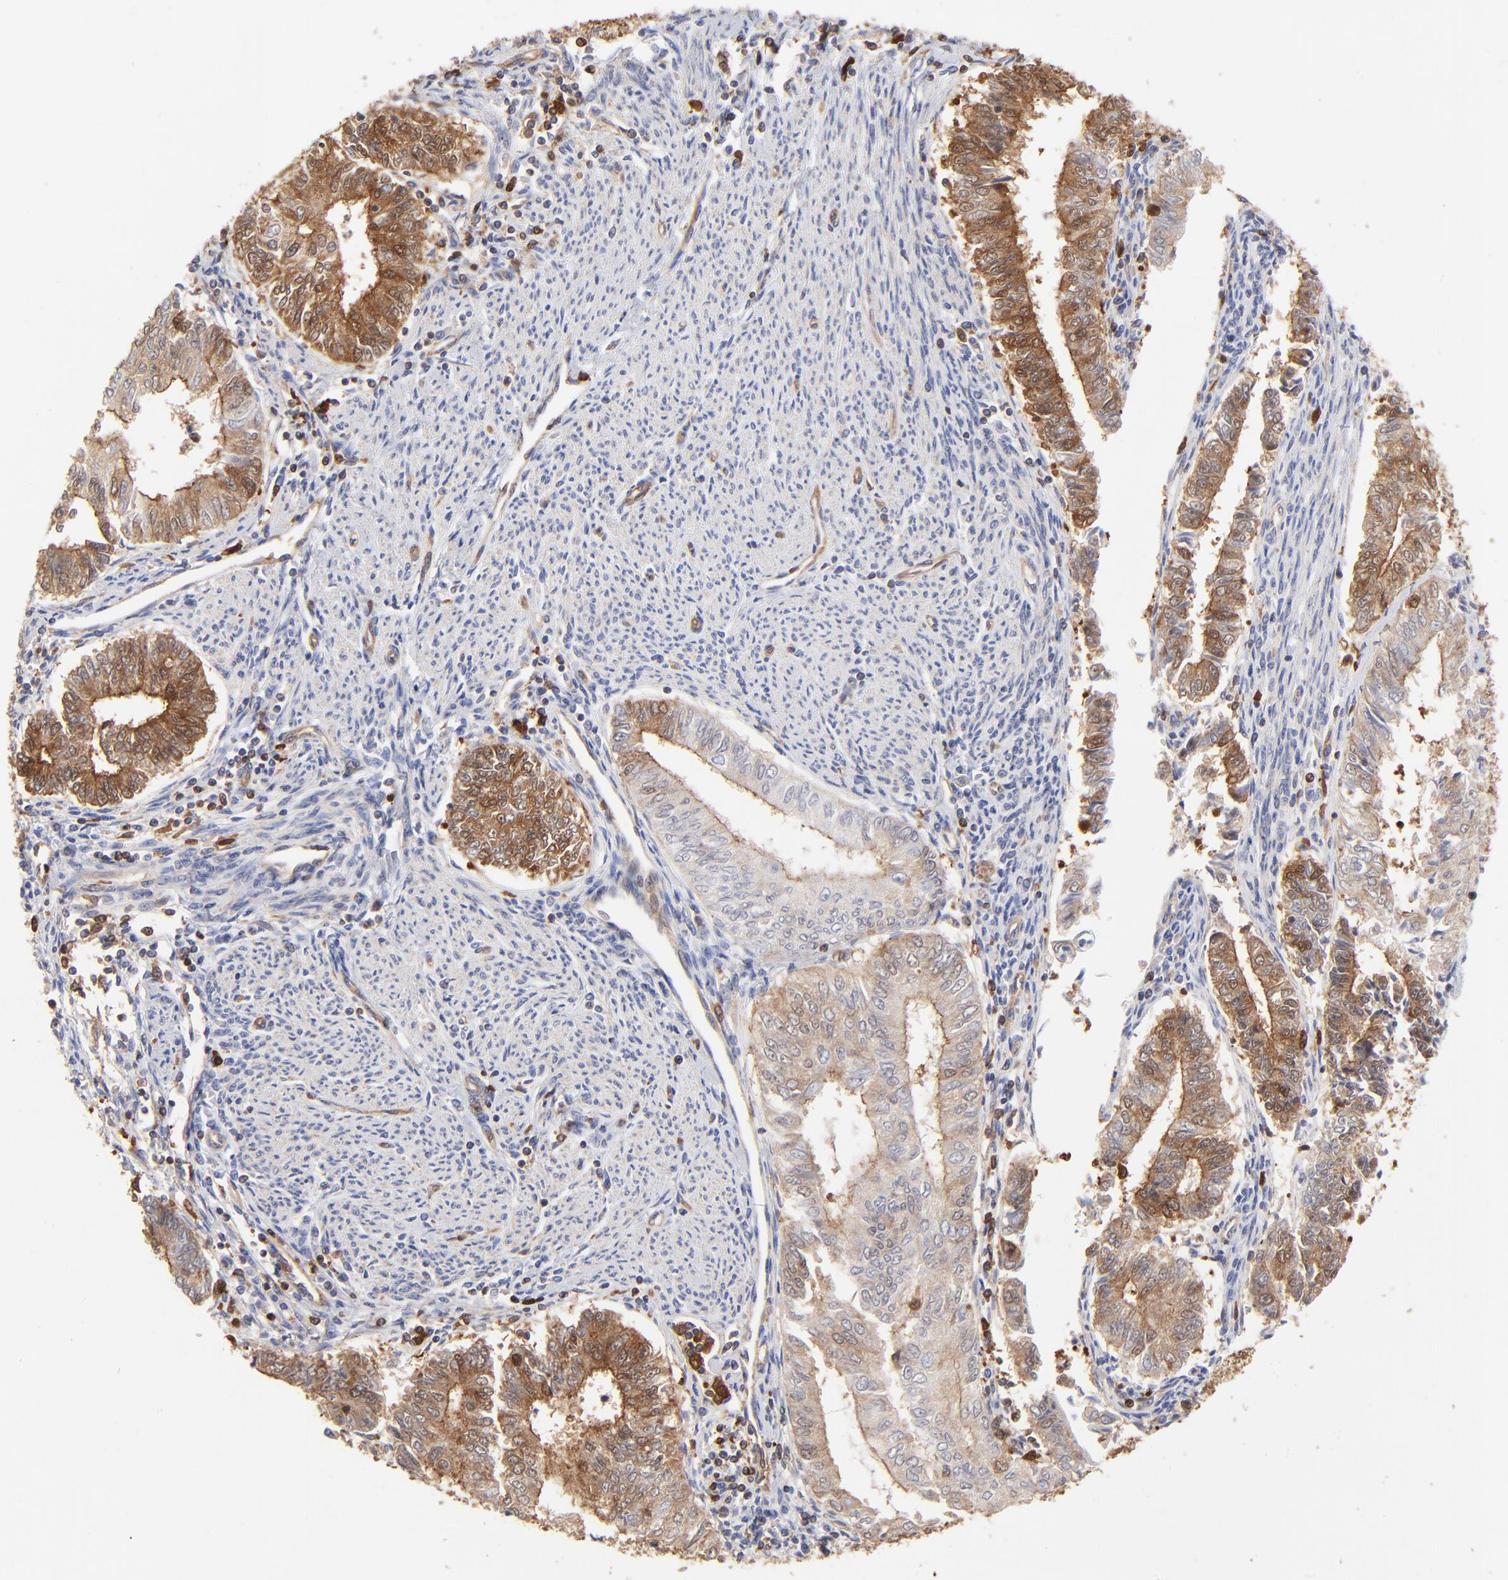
{"staining": {"intensity": "moderate", "quantity": "25%-75%", "location": "cytoplasmic/membranous,nuclear"}, "tissue": "endometrial cancer", "cell_type": "Tumor cells", "image_type": "cancer", "snomed": [{"axis": "morphology", "description": "Adenocarcinoma, NOS"}, {"axis": "topography", "description": "Endometrium"}], "caption": "A high-resolution histopathology image shows immunohistochemistry (IHC) staining of endometrial cancer, which exhibits moderate cytoplasmic/membranous and nuclear positivity in about 25%-75% of tumor cells.", "gene": "DCTPP1", "patient": {"sex": "female", "age": 66}}